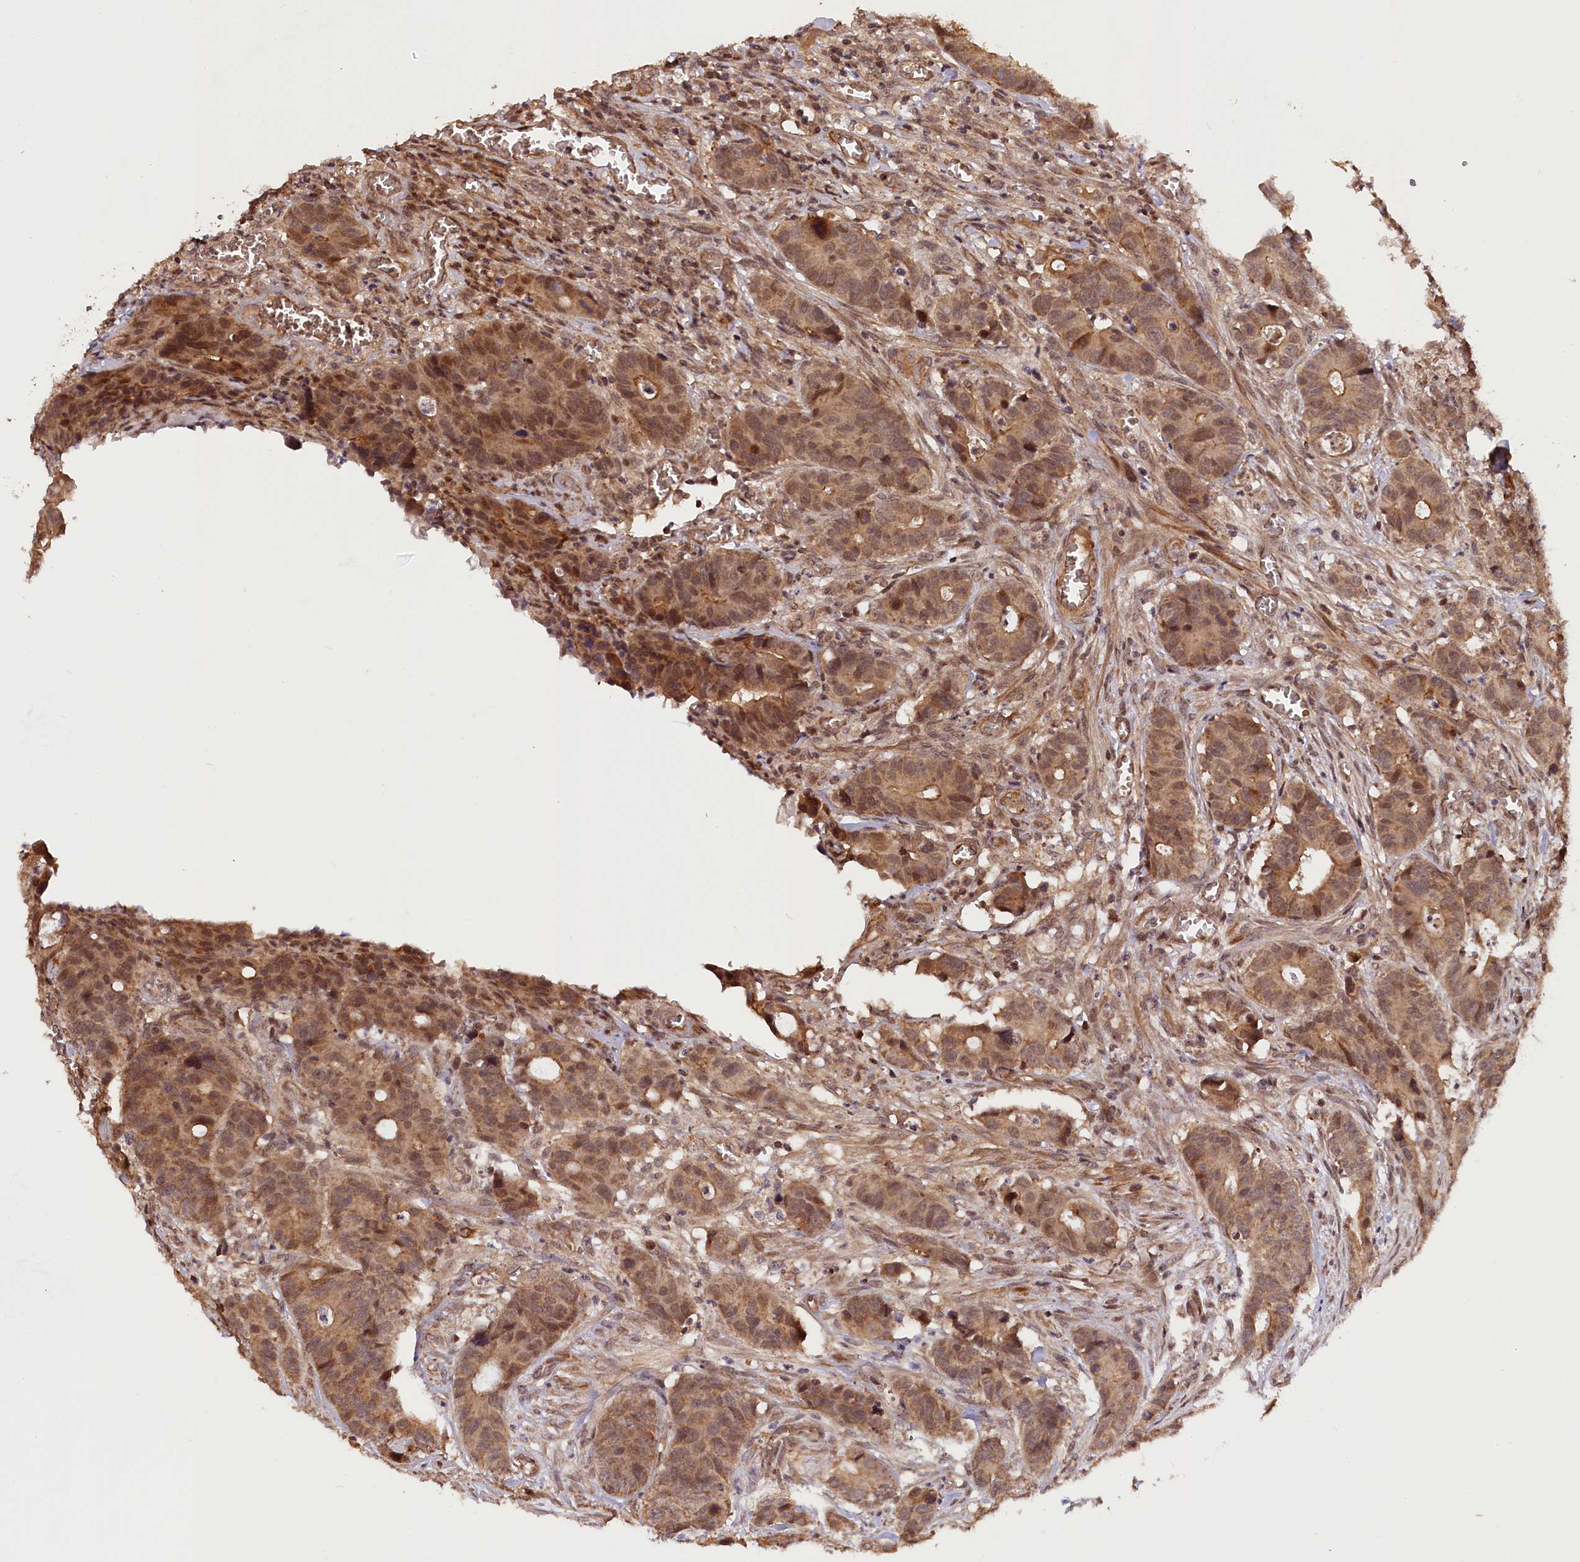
{"staining": {"intensity": "moderate", "quantity": ">75%", "location": "cytoplasmic/membranous,nuclear"}, "tissue": "colorectal cancer", "cell_type": "Tumor cells", "image_type": "cancer", "snomed": [{"axis": "morphology", "description": "Adenocarcinoma, NOS"}, {"axis": "topography", "description": "Colon"}], "caption": "Immunohistochemical staining of adenocarcinoma (colorectal) displays moderate cytoplasmic/membranous and nuclear protein expression in about >75% of tumor cells.", "gene": "ZNF480", "patient": {"sex": "female", "age": 57}}